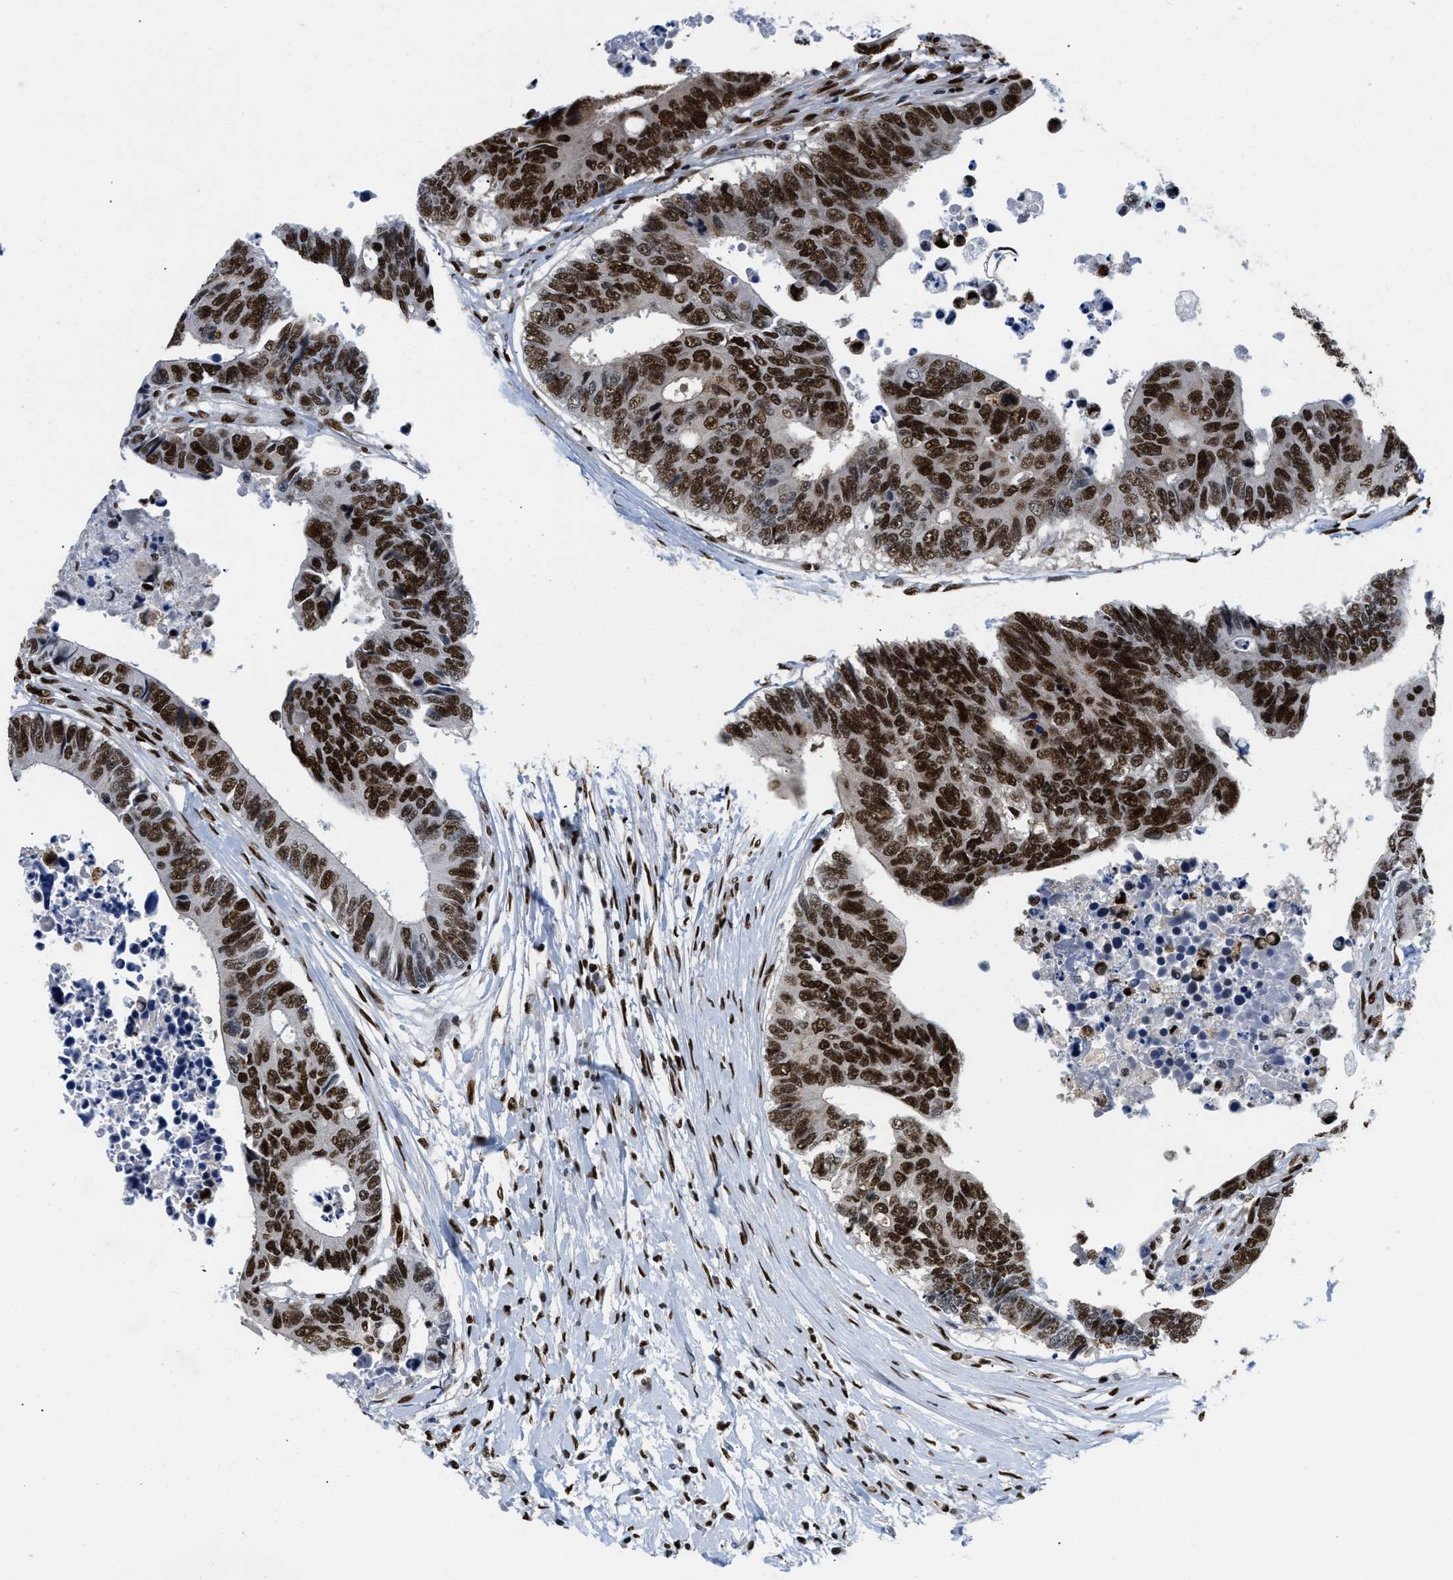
{"staining": {"intensity": "strong", "quantity": ">75%", "location": "nuclear"}, "tissue": "colorectal cancer", "cell_type": "Tumor cells", "image_type": "cancer", "snomed": [{"axis": "morphology", "description": "Adenocarcinoma, NOS"}, {"axis": "topography", "description": "Rectum"}], "caption": "Approximately >75% of tumor cells in human colorectal cancer (adenocarcinoma) exhibit strong nuclear protein expression as visualized by brown immunohistochemical staining.", "gene": "CREB1", "patient": {"sex": "male", "age": 84}}